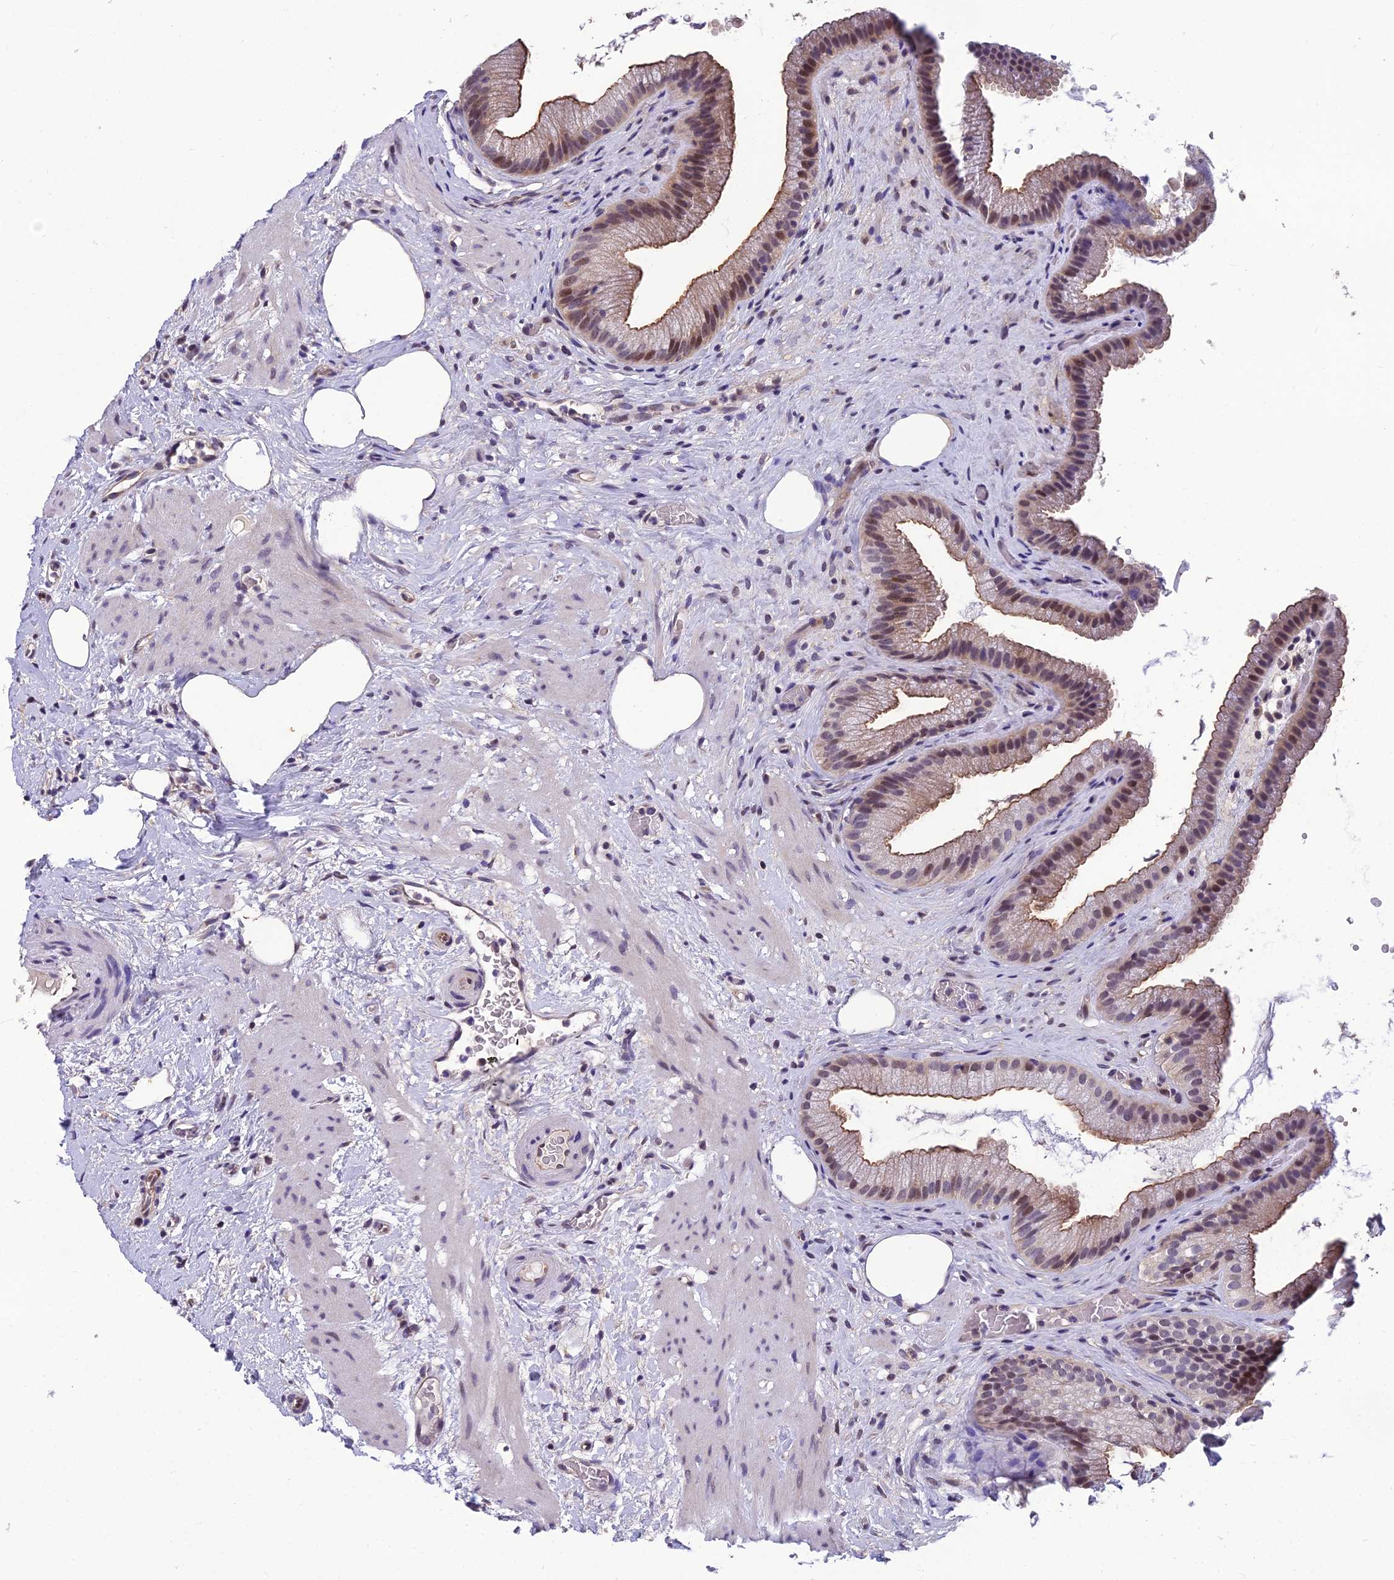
{"staining": {"intensity": "moderate", "quantity": ">75%", "location": "cytoplasmic/membranous,nuclear"}, "tissue": "gallbladder", "cell_type": "Glandular cells", "image_type": "normal", "snomed": [{"axis": "morphology", "description": "Normal tissue, NOS"}, {"axis": "morphology", "description": "Inflammation, NOS"}, {"axis": "topography", "description": "Gallbladder"}], "caption": "High-magnification brightfield microscopy of benign gallbladder stained with DAB (3,3'-diaminobenzidine) (brown) and counterstained with hematoxylin (blue). glandular cells exhibit moderate cytoplasmic/membranous,nuclear staining is present in approximately>75% of cells.", "gene": "GRWD1", "patient": {"sex": "male", "age": 51}}